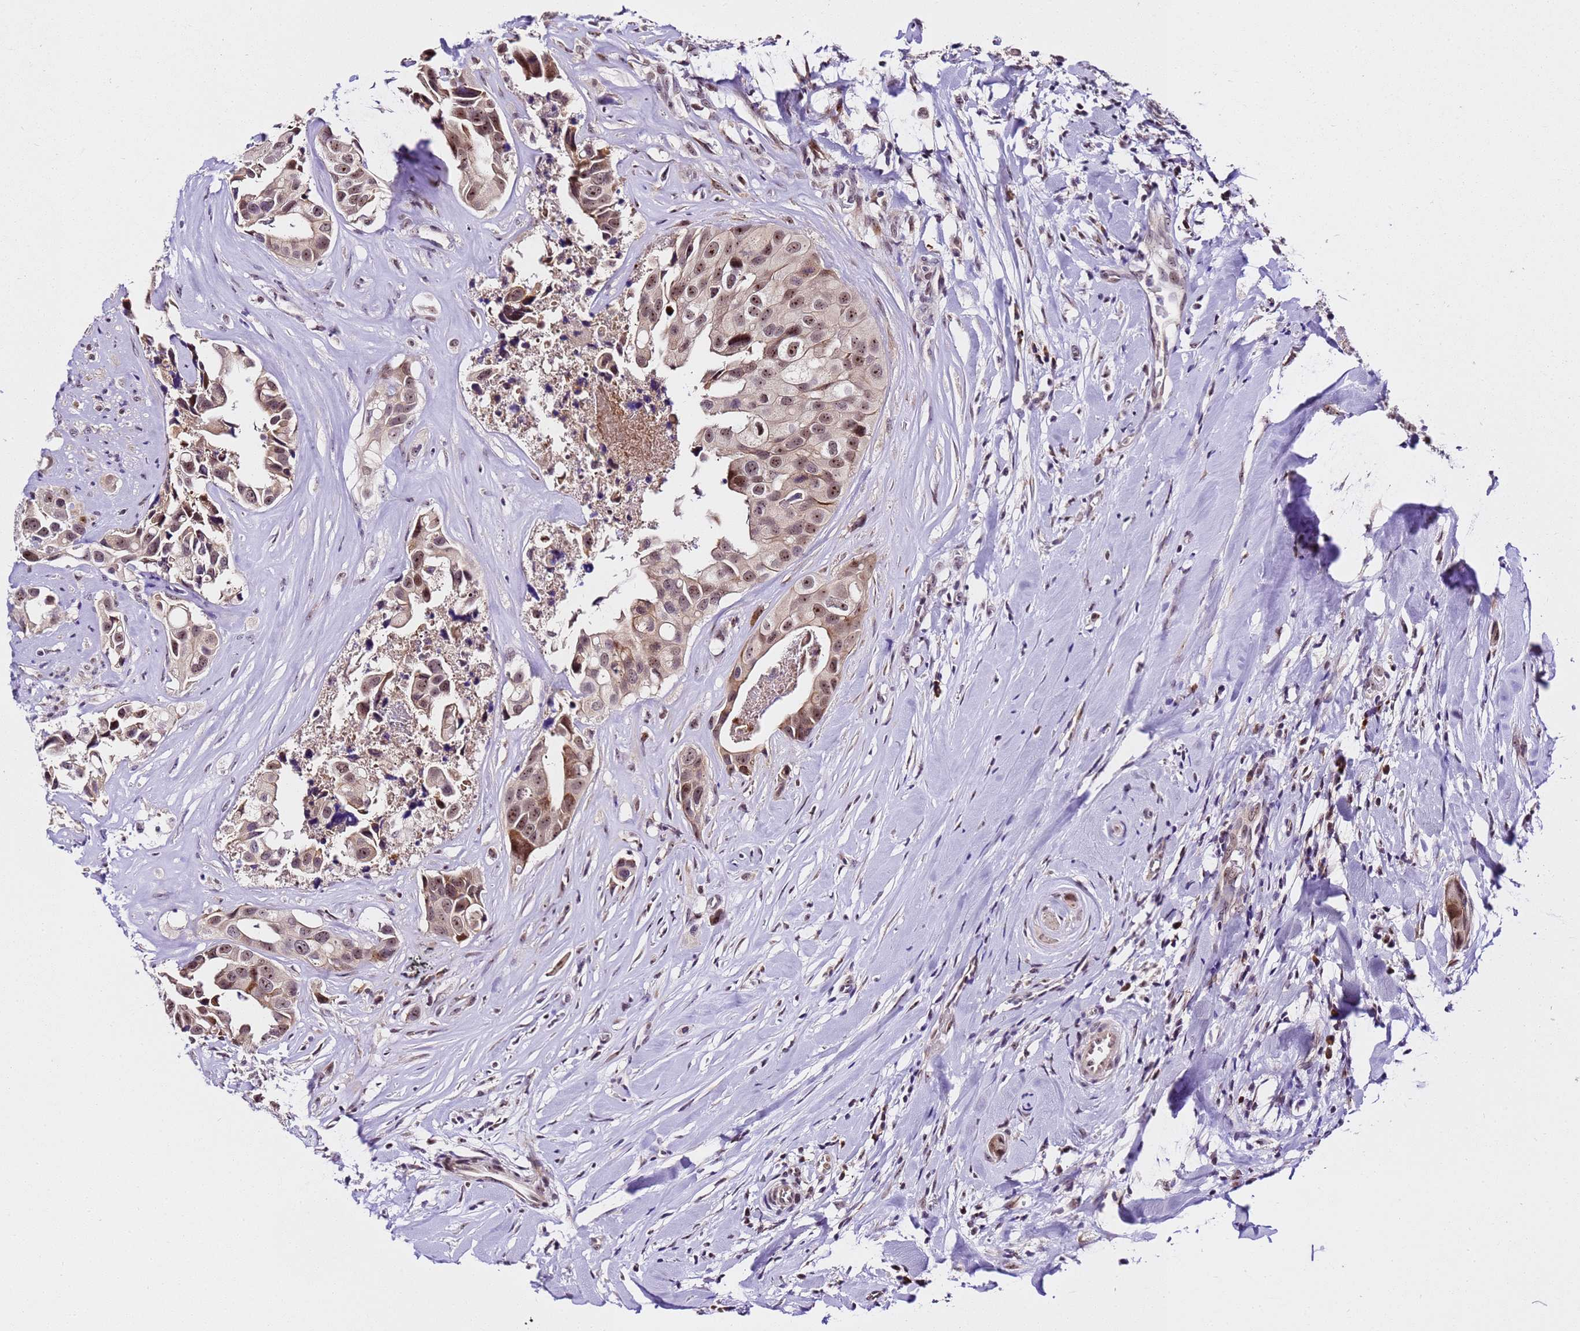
{"staining": {"intensity": "moderate", "quantity": ">75%", "location": "cytoplasmic/membranous,nuclear"}, "tissue": "head and neck cancer", "cell_type": "Tumor cells", "image_type": "cancer", "snomed": [{"axis": "morphology", "description": "Adenocarcinoma, NOS"}, {"axis": "morphology", "description": "Adenocarcinoma, metastatic, NOS"}, {"axis": "topography", "description": "Head-Neck"}], "caption": "There is medium levels of moderate cytoplasmic/membranous and nuclear staining in tumor cells of head and neck metastatic adenocarcinoma, as demonstrated by immunohistochemical staining (brown color).", "gene": "SLX4IP", "patient": {"sex": "male", "age": 75}}